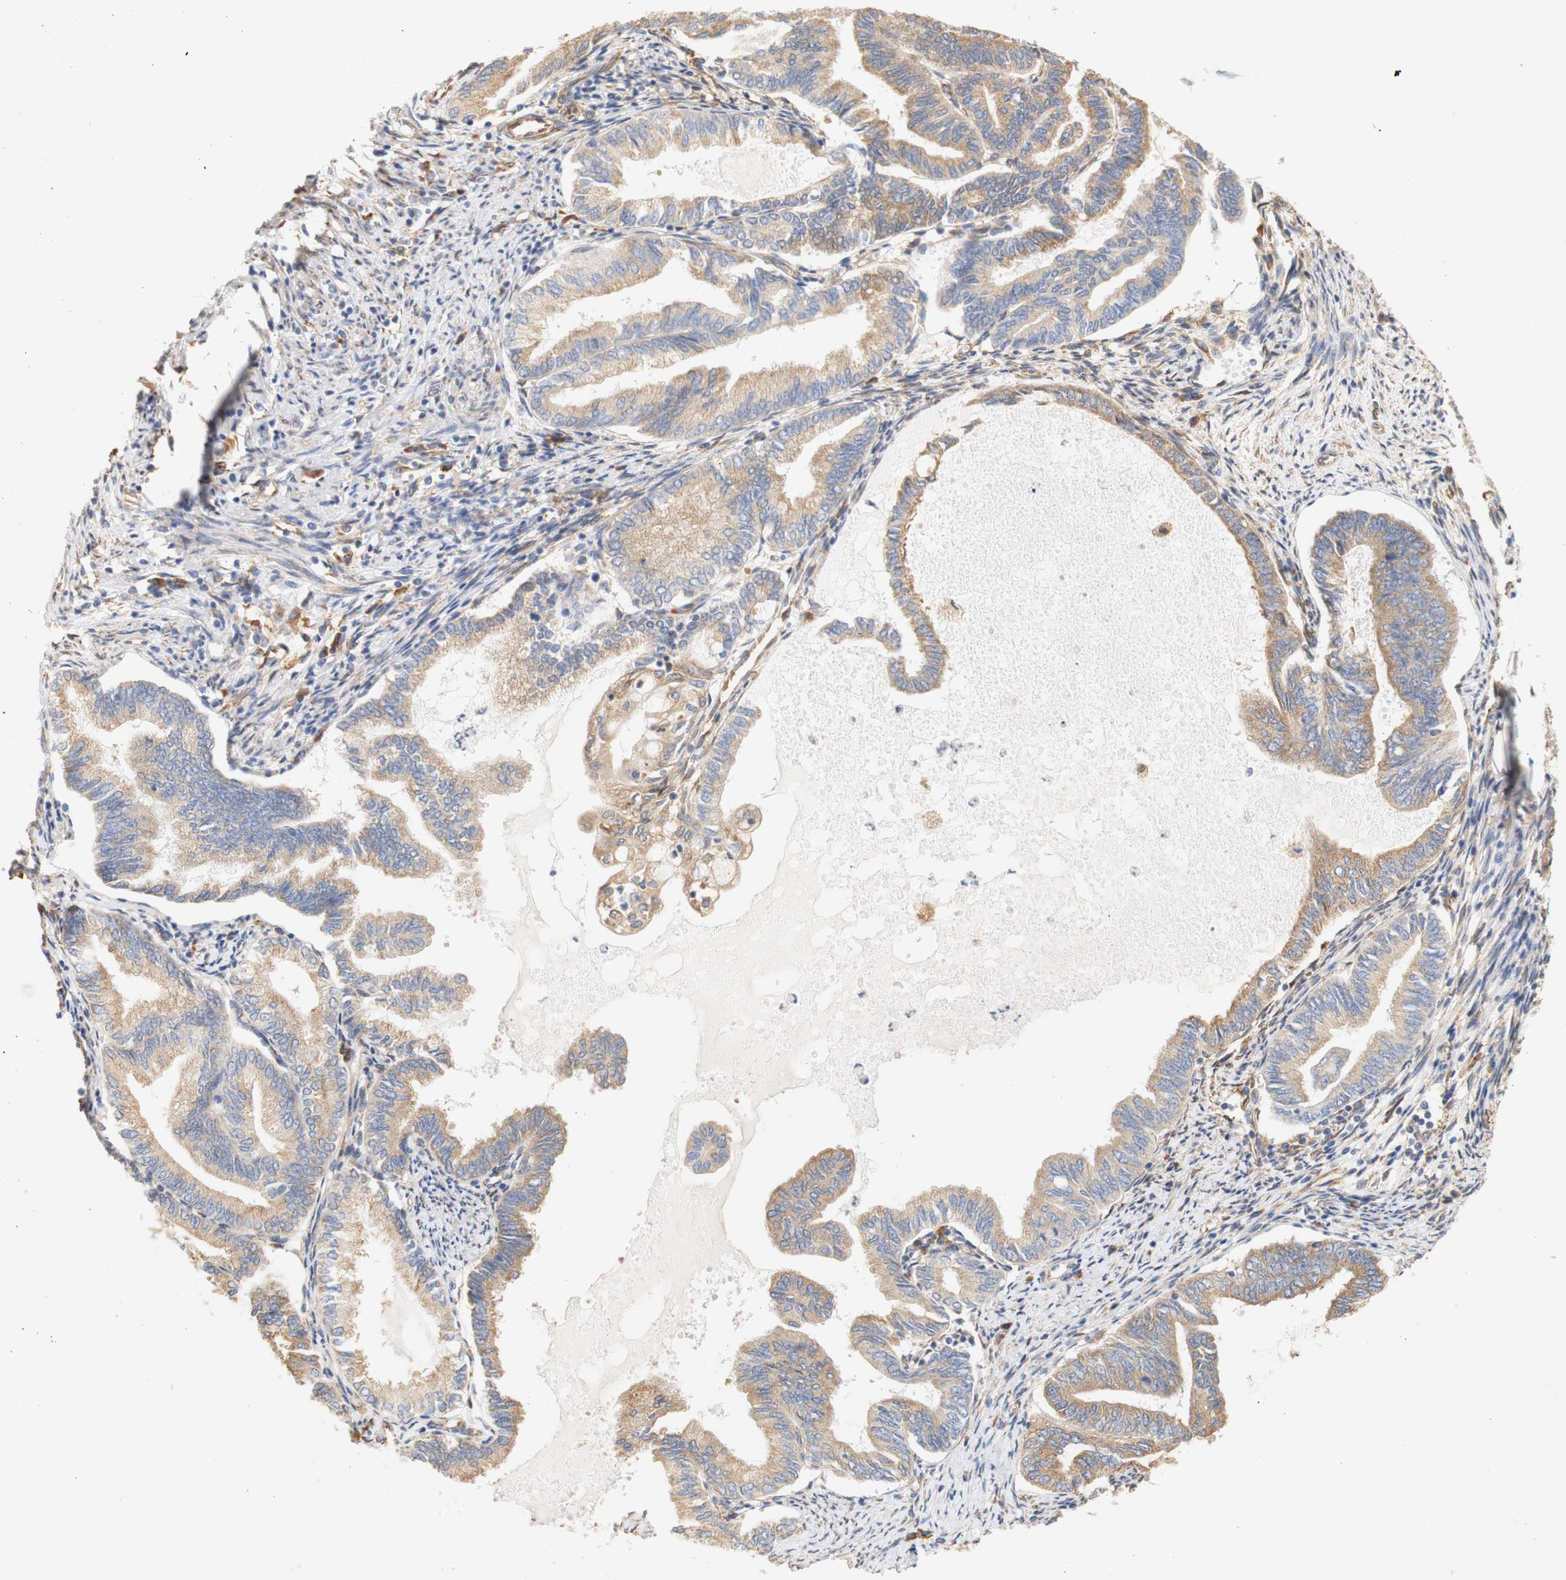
{"staining": {"intensity": "moderate", "quantity": ">75%", "location": "cytoplasmic/membranous"}, "tissue": "endometrial cancer", "cell_type": "Tumor cells", "image_type": "cancer", "snomed": [{"axis": "morphology", "description": "Adenocarcinoma, NOS"}, {"axis": "topography", "description": "Endometrium"}], "caption": "Immunohistochemical staining of endometrial cancer (adenocarcinoma) displays medium levels of moderate cytoplasmic/membranous staining in about >75% of tumor cells.", "gene": "EIF2AK4", "patient": {"sex": "female", "age": 86}}